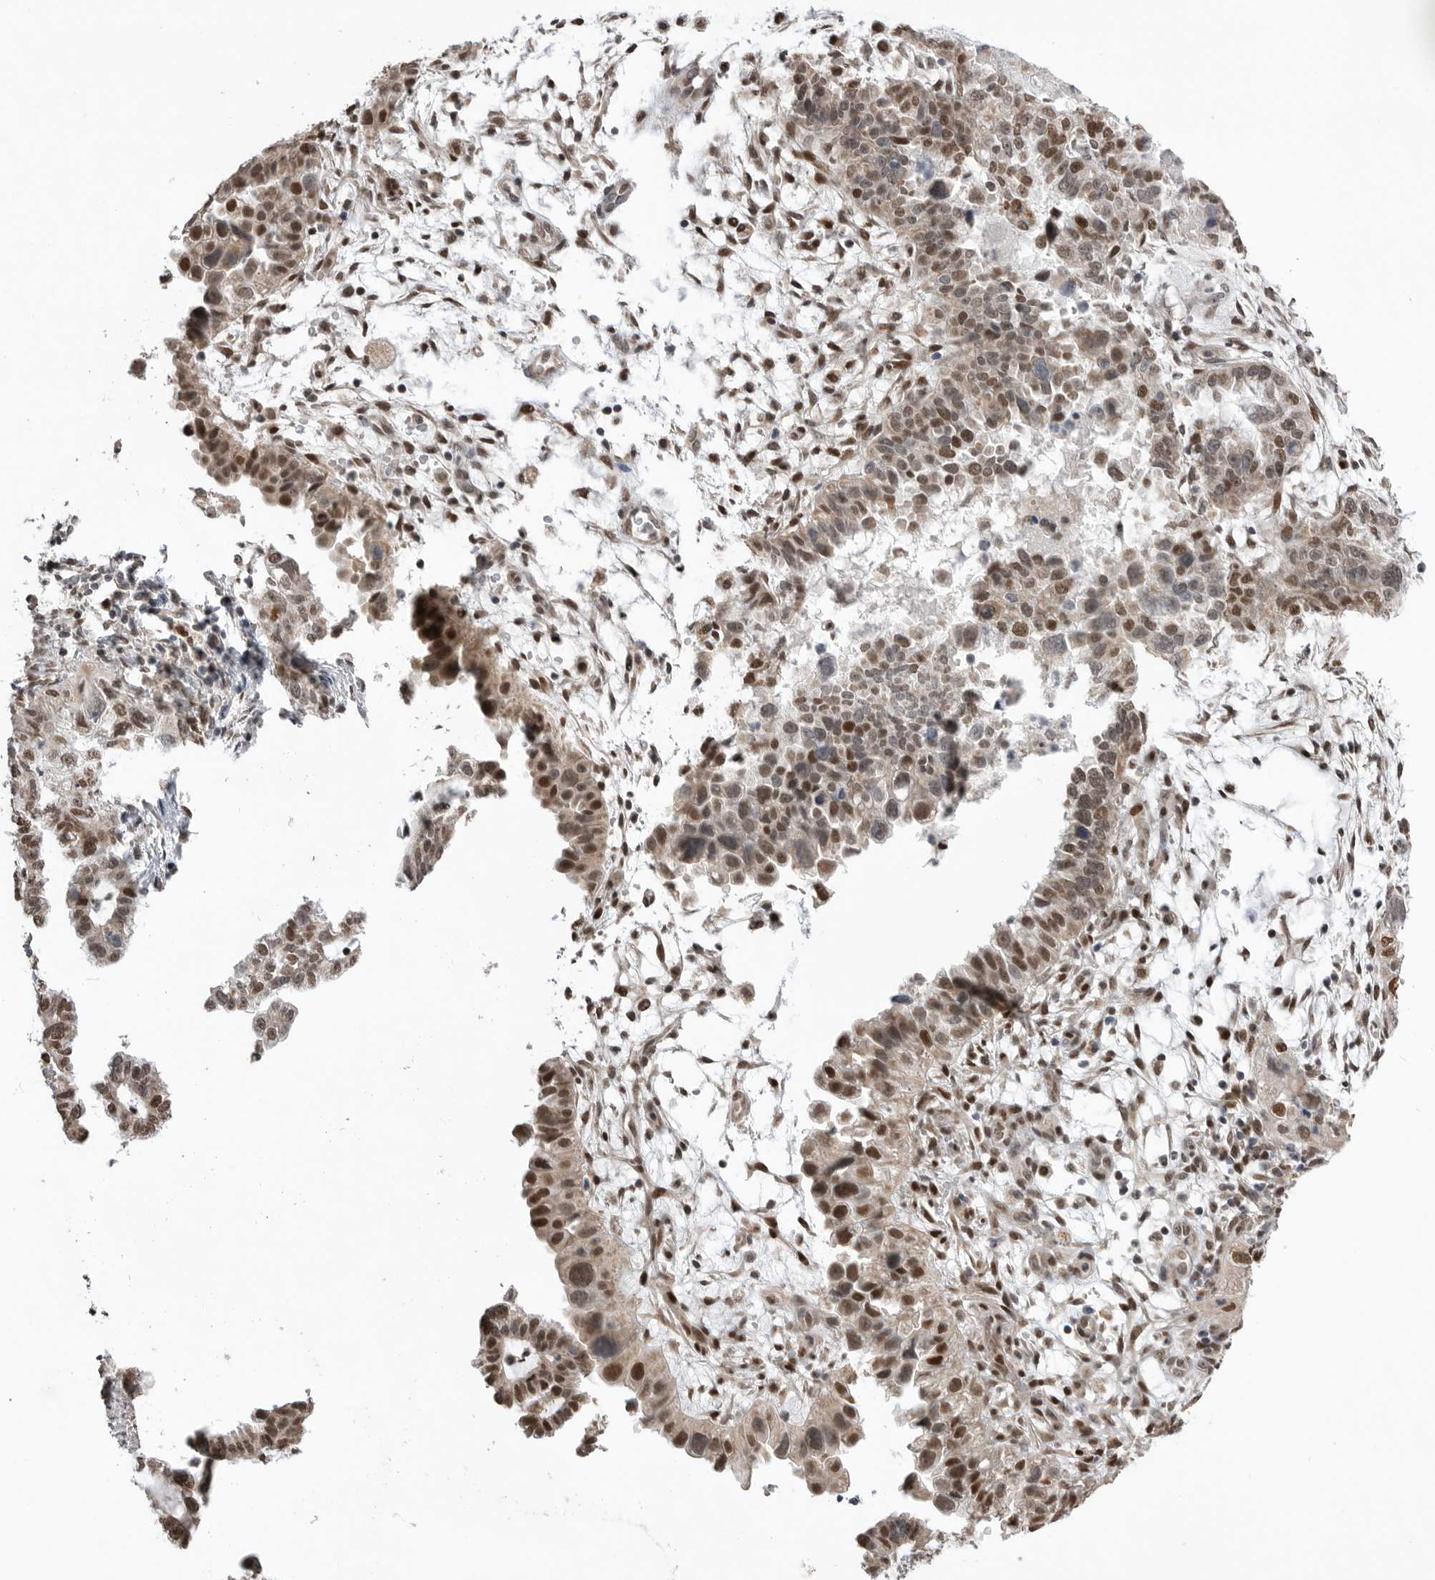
{"staining": {"intensity": "strong", "quantity": ">75%", "location": "nuclear"}, "tissue": "endometrial cancer", "cell_type": "Tumor cells", "image_type": "cancer", "snomed": [{"axis": "morphology", "description": "Adenocarcinoma, NOS"}, {"axis": "topography", "description": "Endometrium"}], "caption": "This is an image of IHC staining of adenocarcinoma (endometrial), which shows strong expression in the nuclear of tumor cells.", "gene": "SMARCC1", "patient": {"sex": "female", "age": 85}}